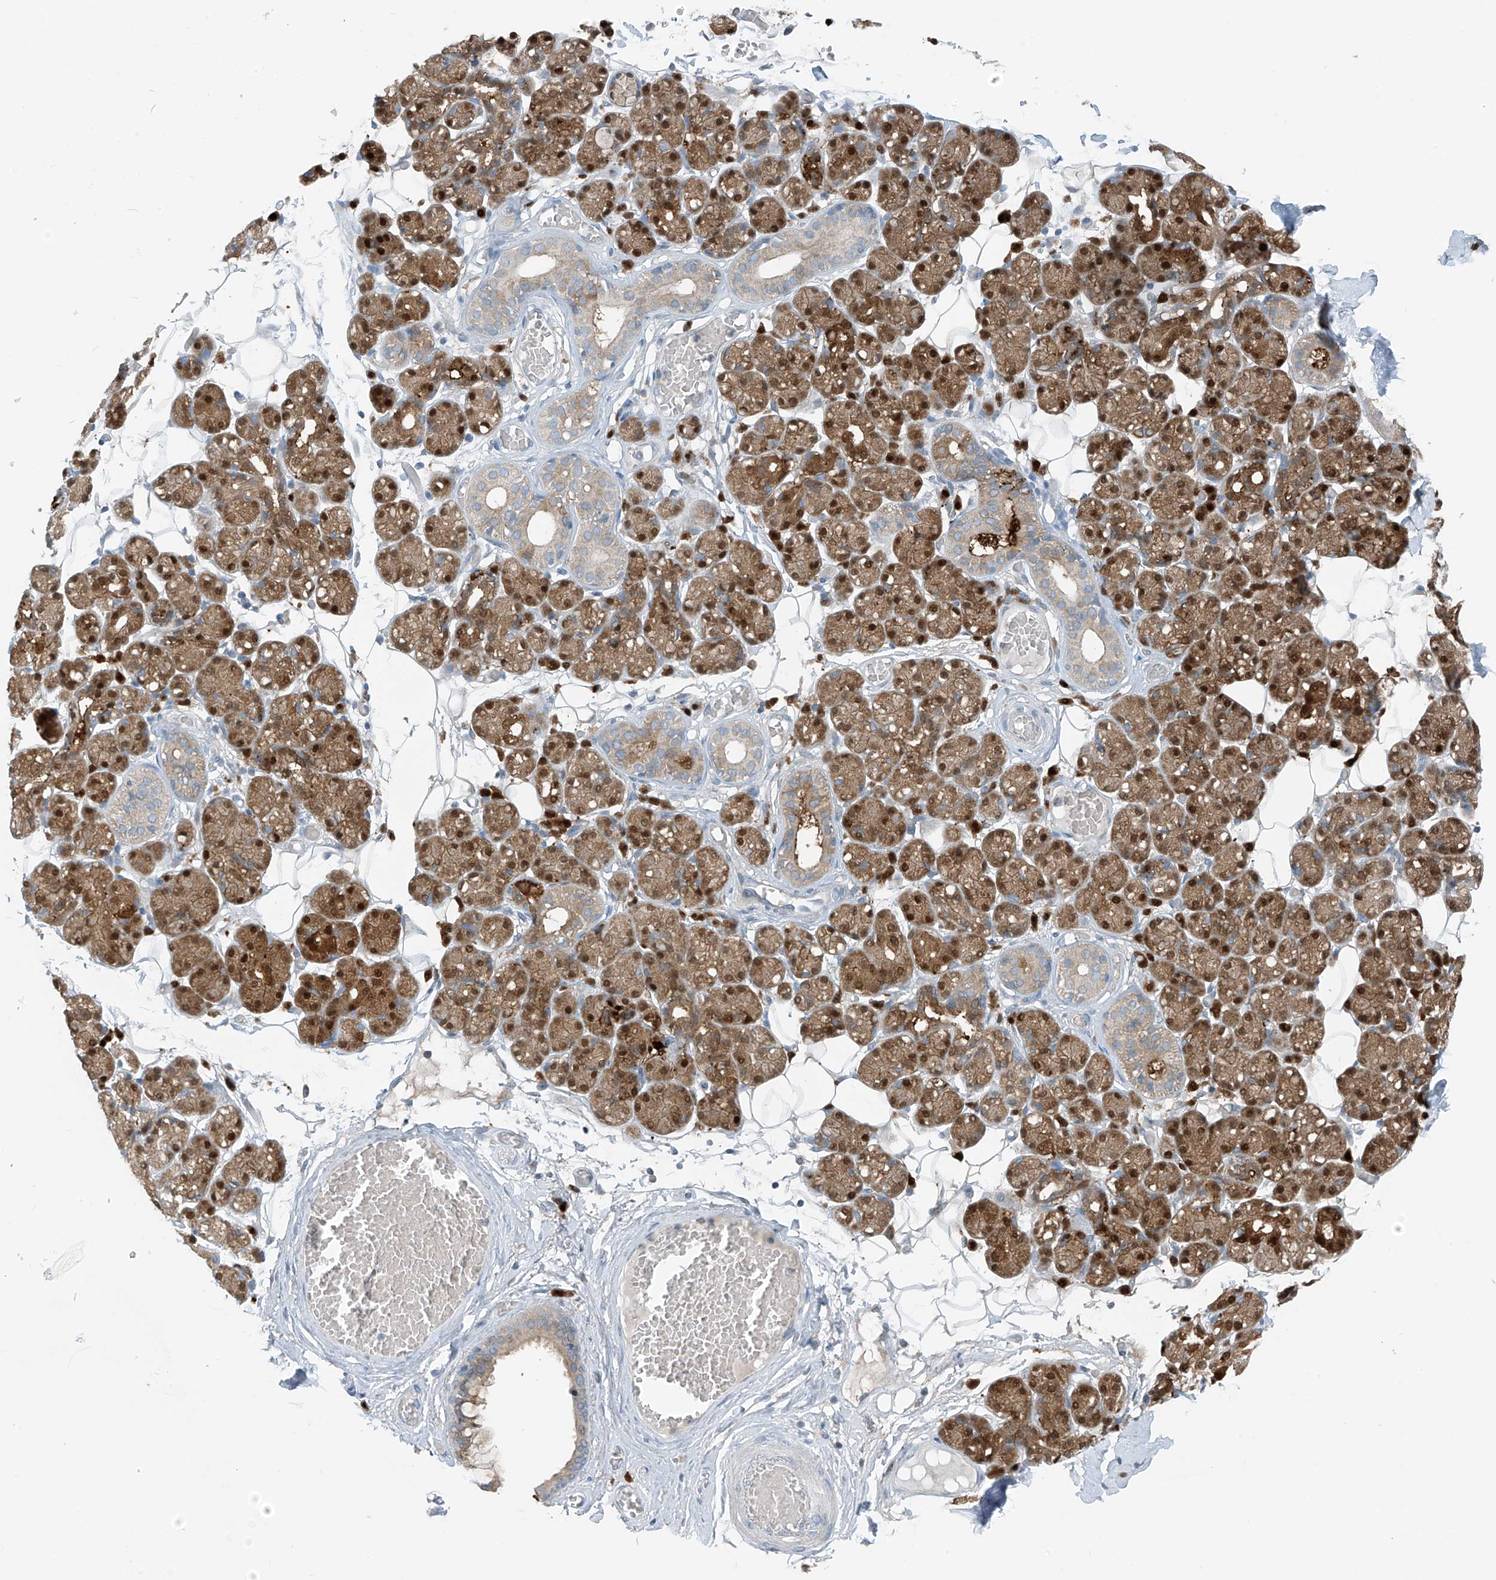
{"staining": {"intensity": "moderate", "quantity": "25%-75%", "location": "cytoplasmic/membranous,nuclear"}, "tissue": "salivary gland", "cell_type": "Glandular cells", "image_type": "normal", "snomed": [{"axis": "morphology", "description": "Normal tissue, NOS"}, {"axis": "topography", "description": "Salivary gland"}], "caption": "Protein positivity by immunohistochemistry (IHC) reveals moderate cytoplasmic/membranous,nuclear positivity in approximately 25%-75% of glandular cells in benign salivary gland.", "gene": "SLC12A6", "patient": {"sex": "male", "age": 63}}